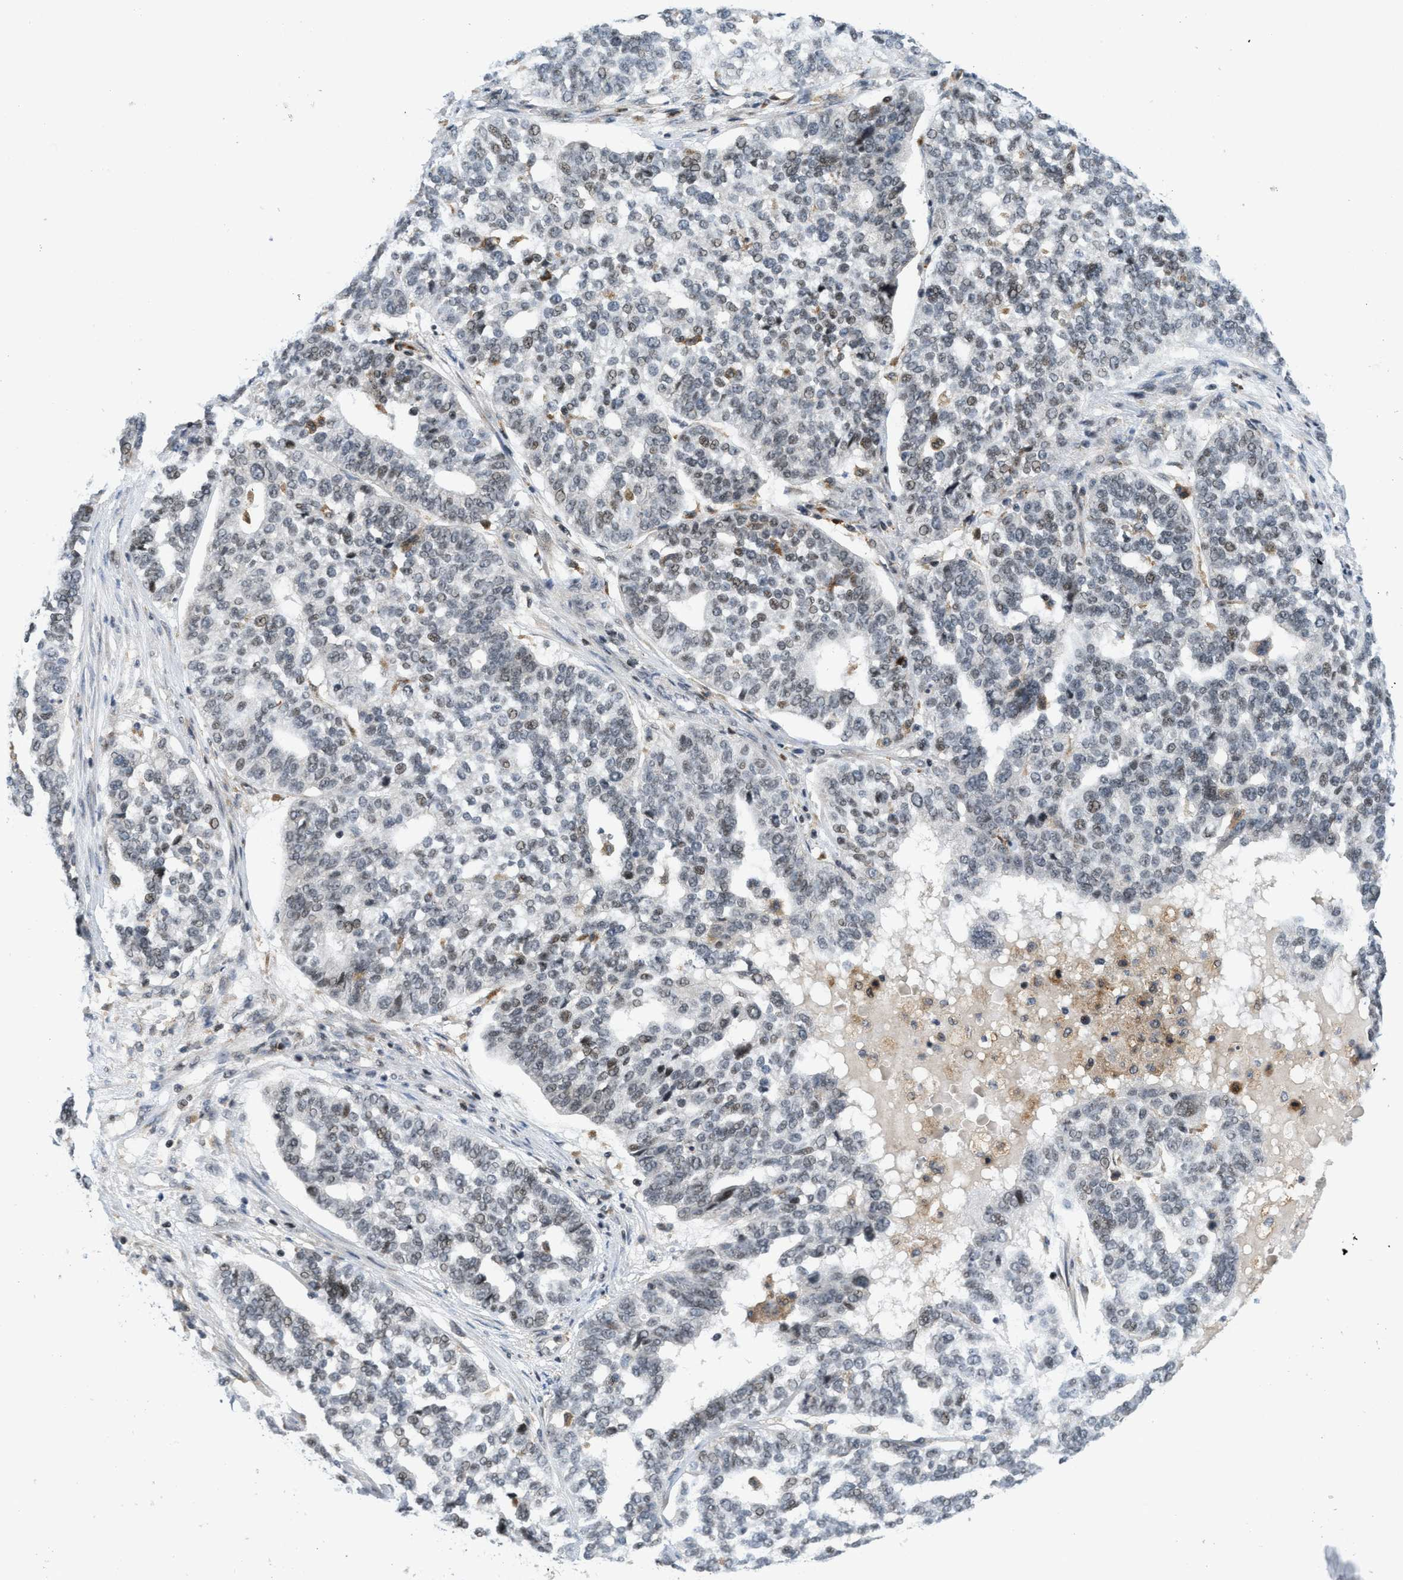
{"staining": {"intensity": "moderate", "quantity": "25%-75%", "location": "nuclear"}, "tissue": "ovarian cancer", "cell_type": "Tumor cells", "image_type": "cancer", "snomed": [{"axis": "morphology", "description": "Cystadenocarcinoma, serous, NOS"}, {"axis": "topography", "description": "Ovary"}], "caption": "This photomicrograph displays immunohistochemistry staining of human serous cystadenocarcinoma (ovarian), with medium moderate nuclear expression in approximately 25%-75% of tumor cells.", "gene": "ING1", "patient": {"sex": "female", "age": 59}}